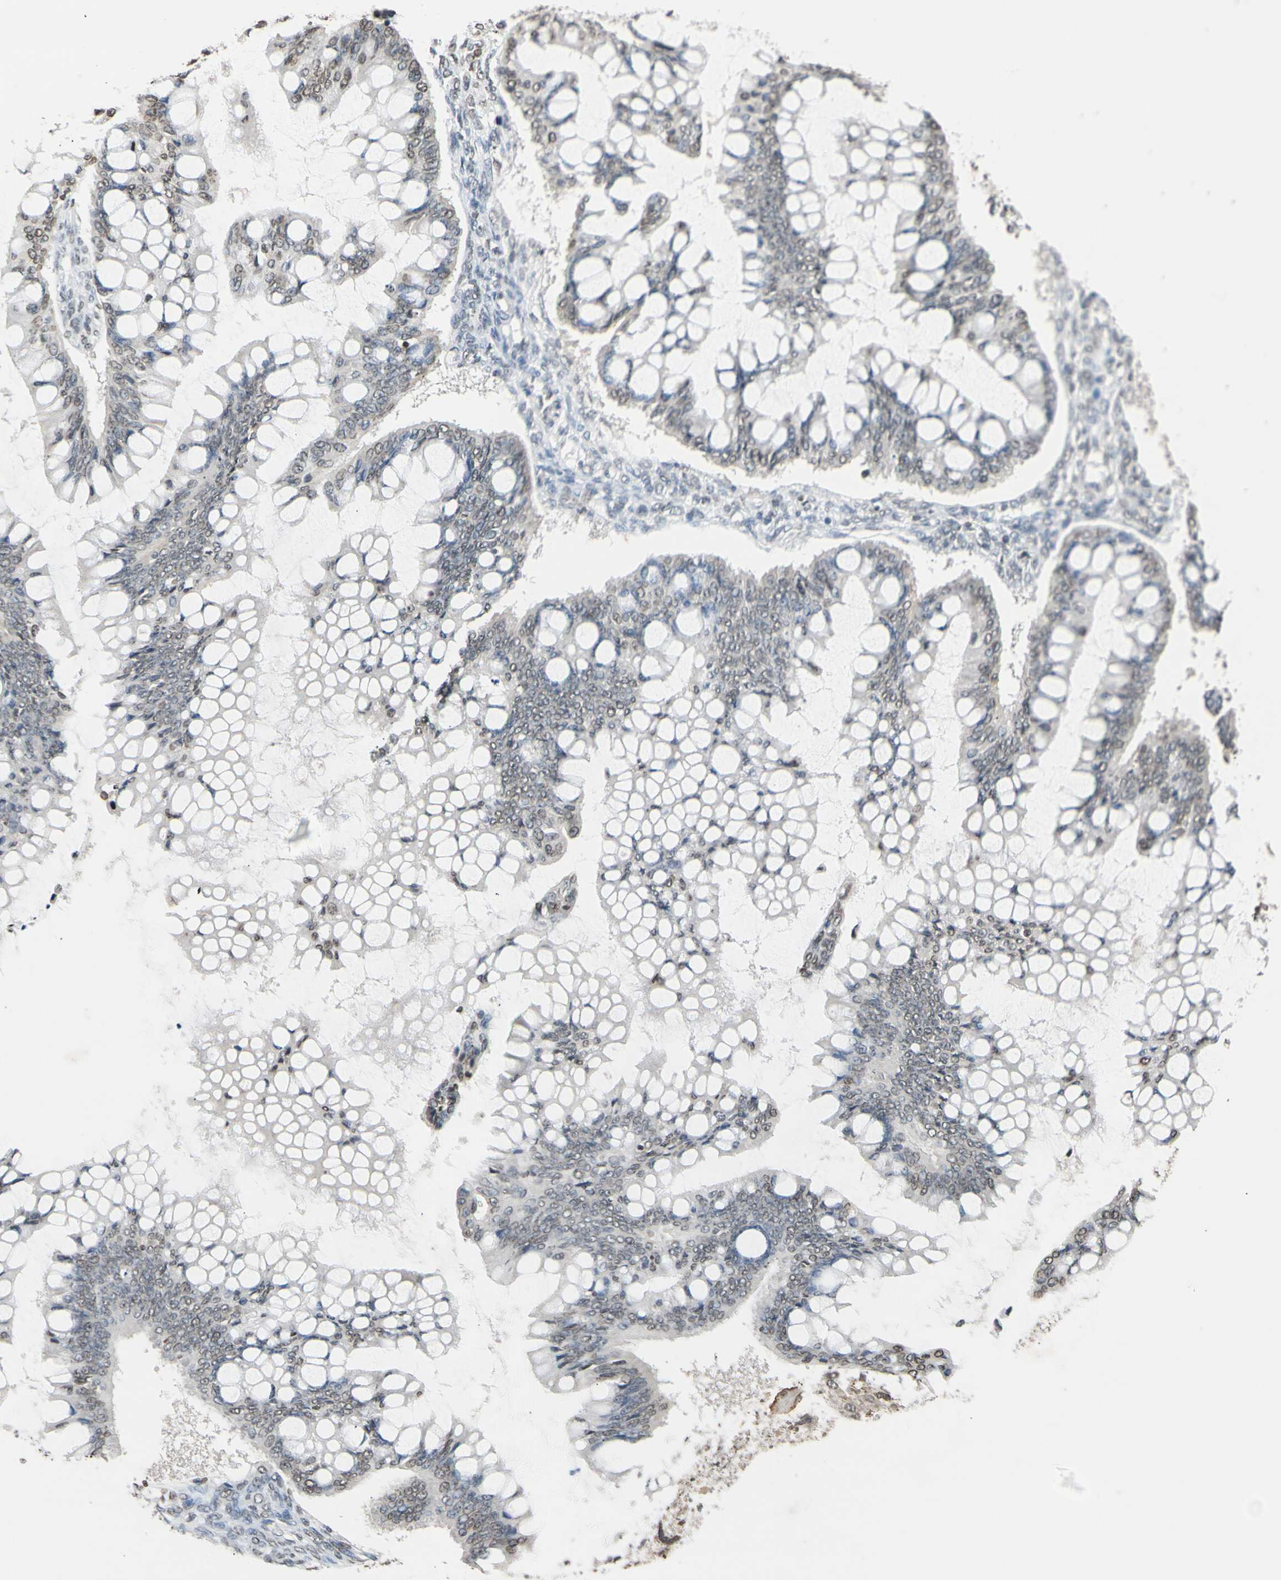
{"staining": {"intensity": "weak", "quantity": "<25%", "location": "cytoplasmic/membranous,nuclear"}, "tissue": "ovarian cancer", "cell_type": "Tumor cells", "image_type": "cancer", "snomed": [{"axis": "morphology", "description": "Cystadenocarcinoma, mucinous, NOS"}, {"axis": "topography", "description": "Ovary"}], "caption": "Immunohistochemical staining of human mucinous cystadenocarcinoma (ovarian) reveals no significant staining in tumor cells.", "gene": "GPX4", "patient": {"sex": "female", "age": 73}}